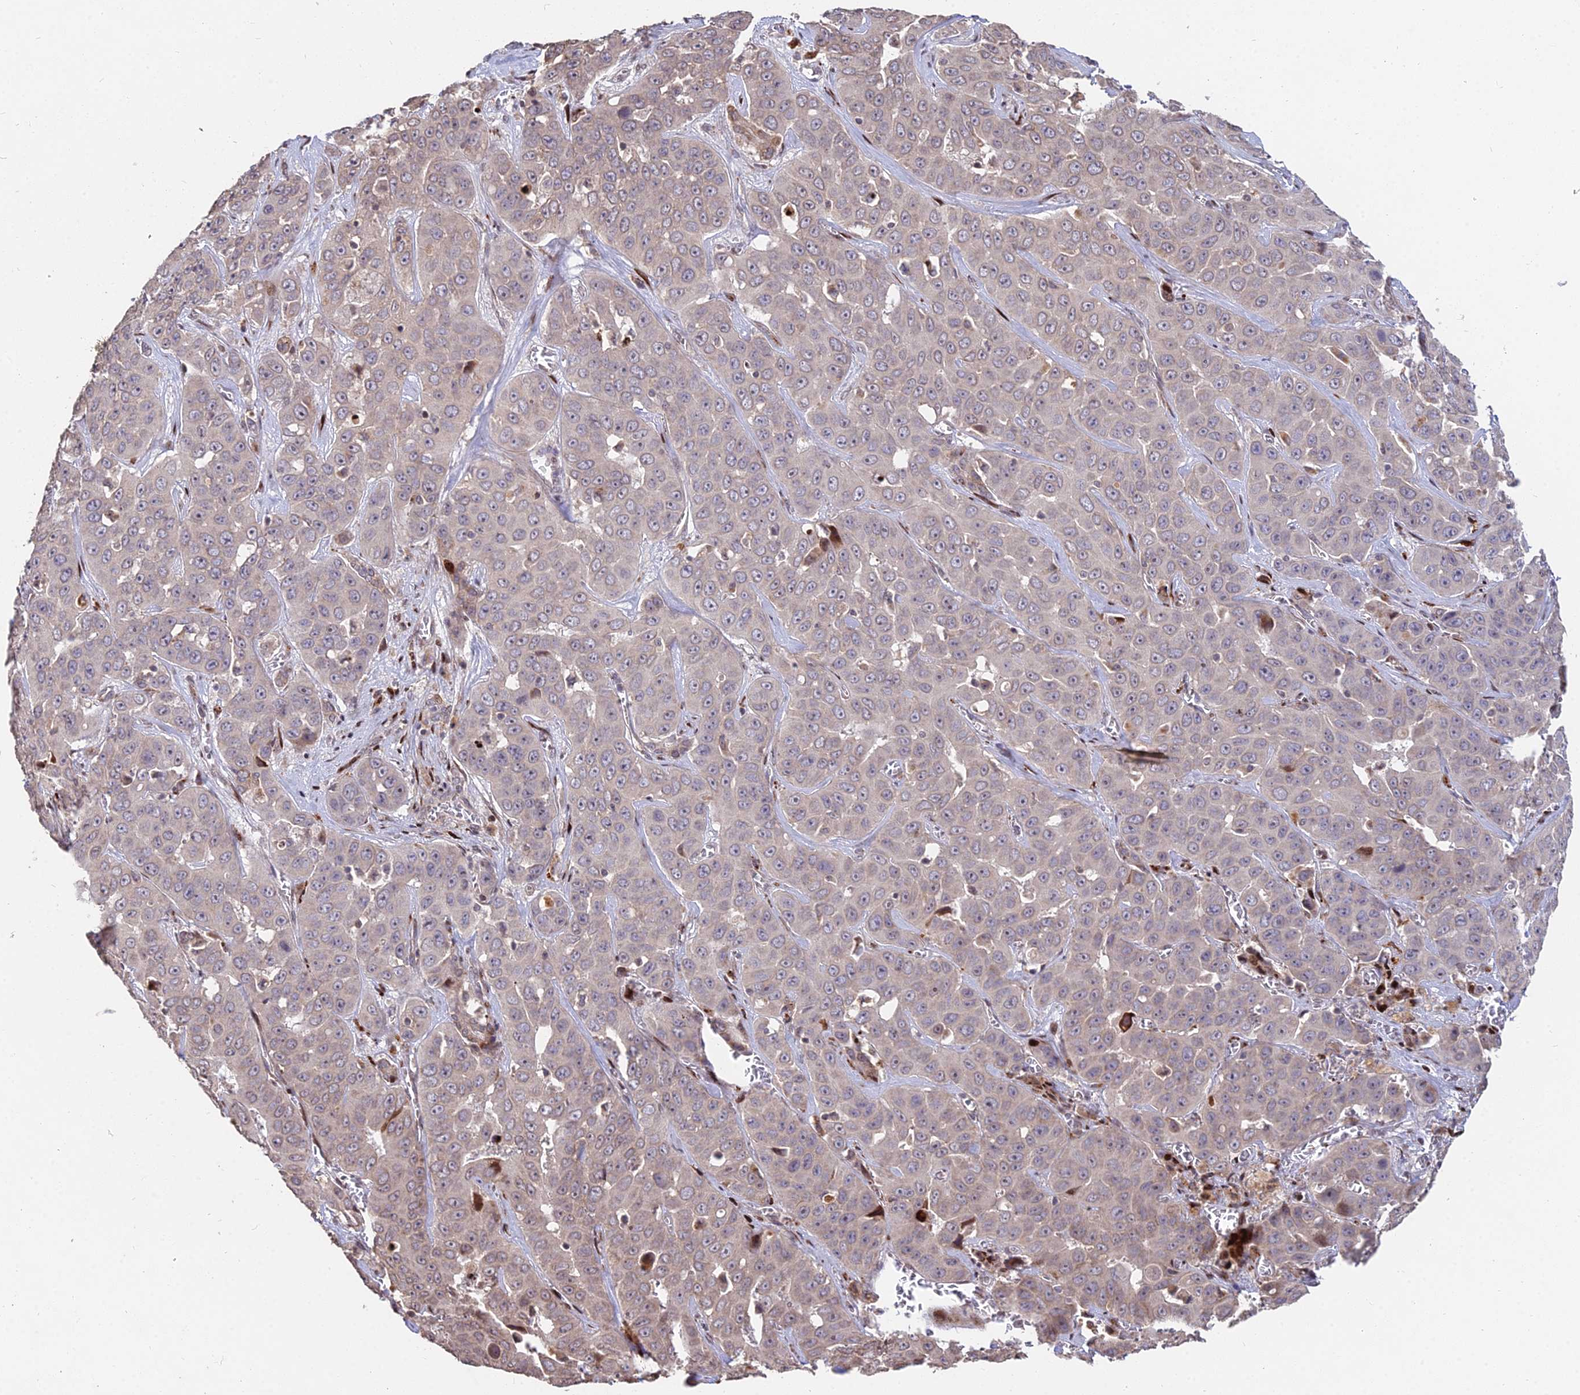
{"staining": {"intensity": "moderate", "quantity": "<25%", "location": "cytoplasmic/membranous"}, "tissue": "liver cancer", "cell_type": "Tumor cells", "image_type": "cancer", "snomed": [{"axis": "morphology", "description": "Cholangiocarcinoma"}, {"axis": "topography", "description": "Liver"}], "caption": "Immunohistochemical staining of liver cancer (cholangiocarcinoma) demonstrates low levels of moderate cytoplasmic/membranous staining in about <25% of tumor cells.", "gene": "RBMS2", "patient": {"sex": "female", "age": 52}}